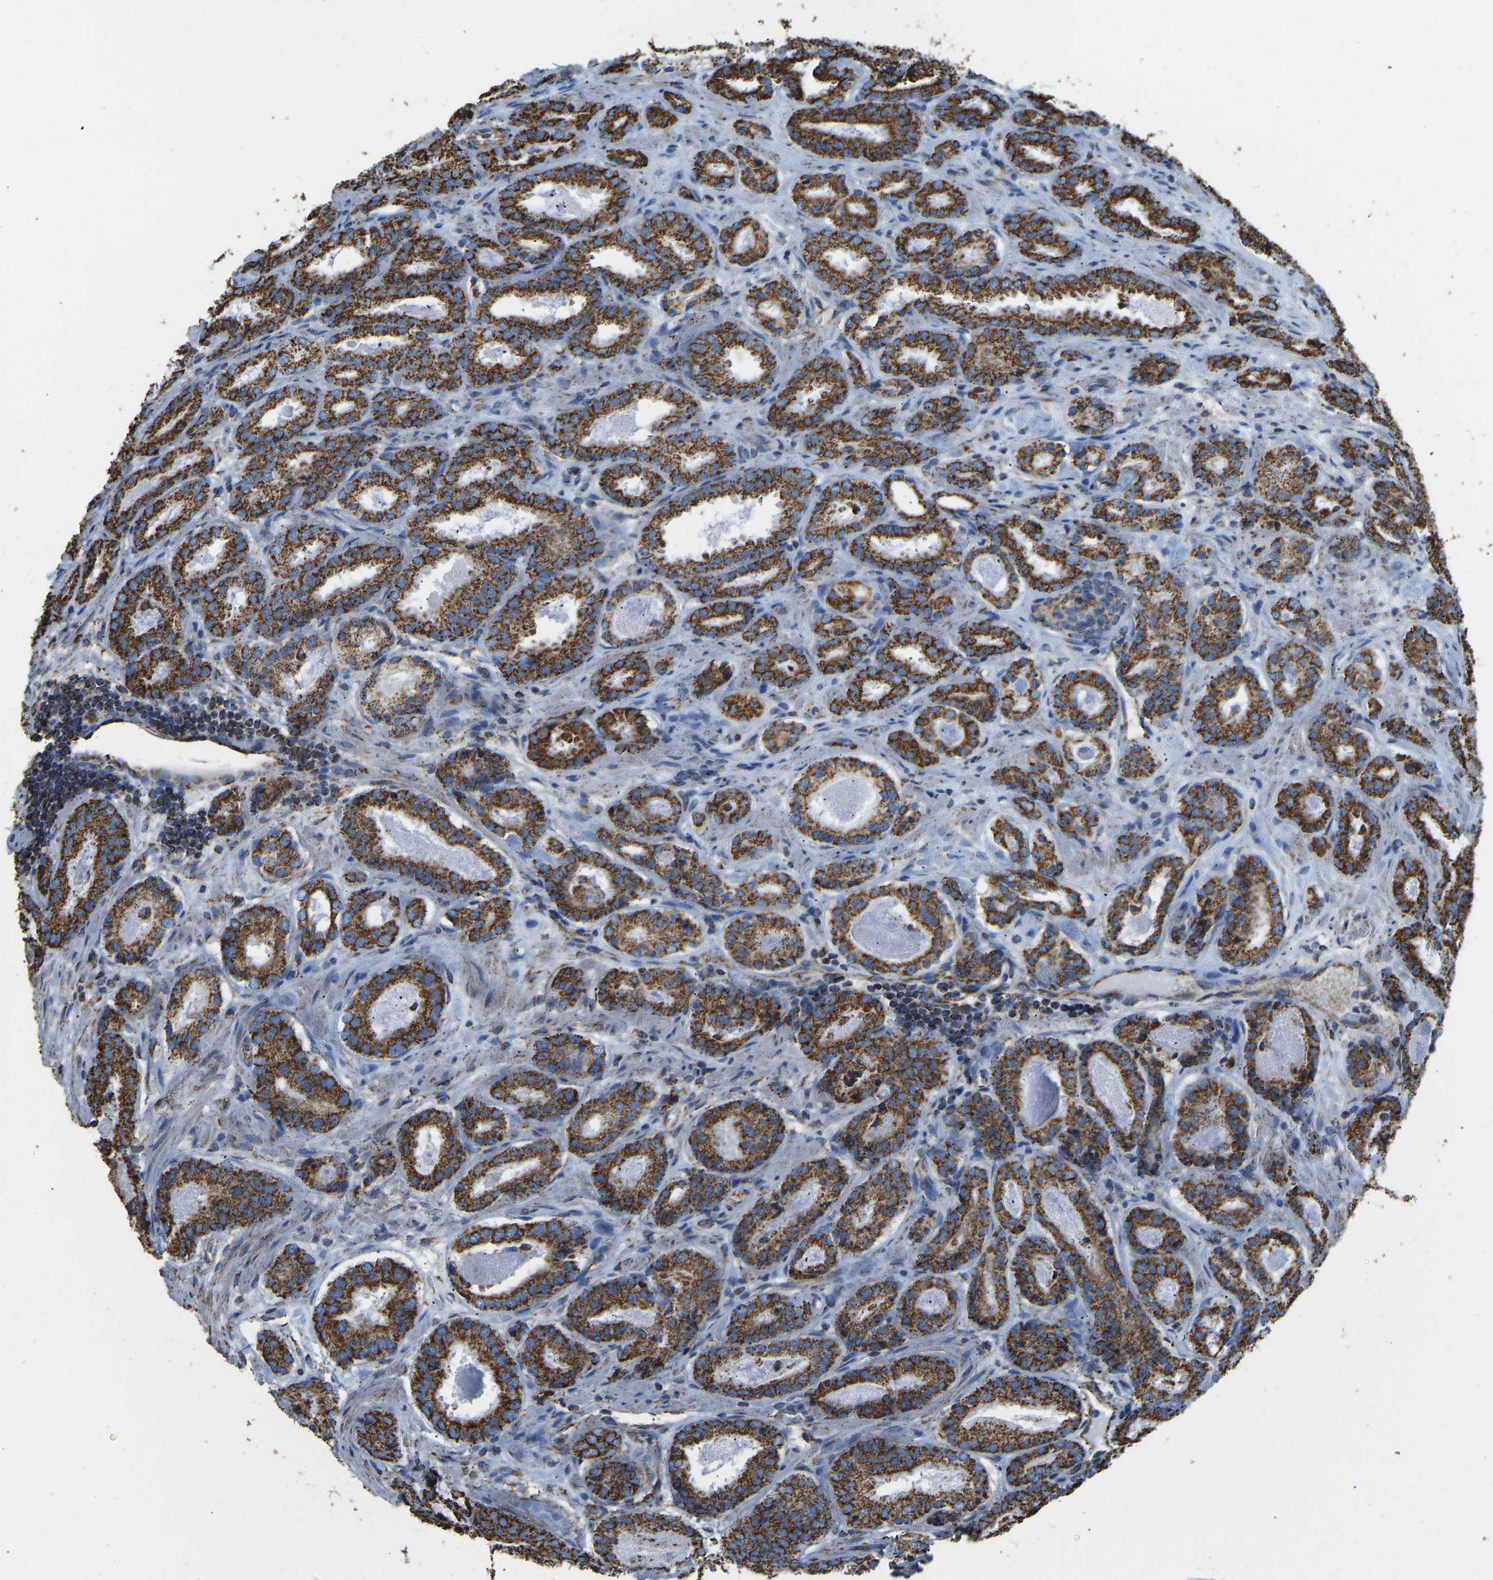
{"staining": {"intensity": "strong", "quantity": ">75%", "location": "cytoplasmic/membranous"}, "tissue": "prostate cancer", "cell_type": "Tumor cells", "image_type": "cancer", "snomed": [{"axis": "morphology", "description": "Adenocarcinoma, Low grade"}, {"axis": "topography", "description": "Prostate"}], "caption": "Brown immunohistochemical staining in human prostate cancer shows strong cytoplasmic/membranous positivity in approximately >75% of tumor cells. (DAB (3,3'-diaminobenzidine) IHC, brown staining for protein, blue staining for nuclei).", "gene": "IRX6", "patient": {"sex": "male", "age": 69}}